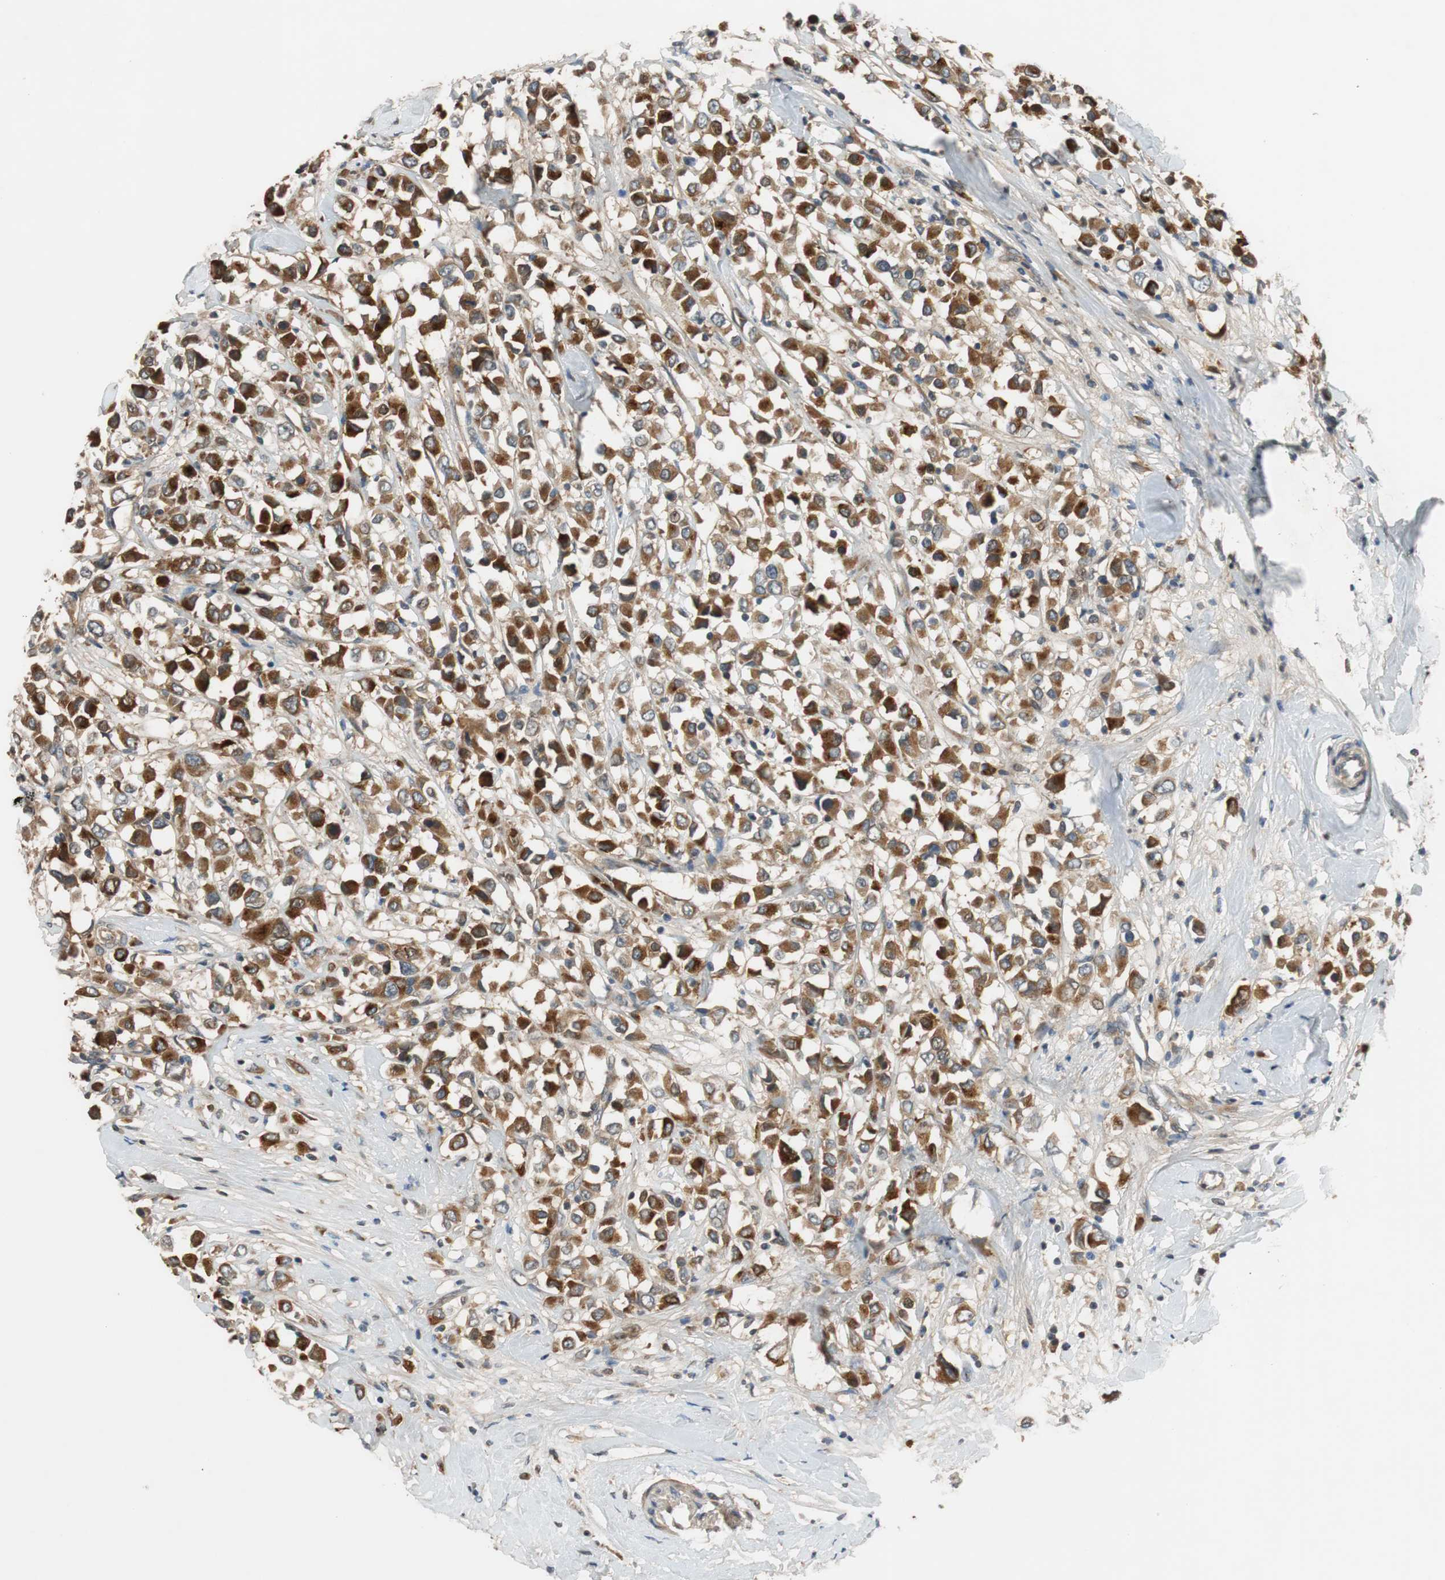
{"staining": {"intensity": "strong", "quantity": ">75%", "location": "cytoplasmic/membranous"}, "tissue": "breast cancer", "cell_type": "Tumor cells", "image_type": "cancer", "snomed": [{"axis": "morphology", "description": "Duct carcinoma"}, {"axis": "topography", "description": "Breast"}], "caption": "Human breast intraductal carcinoma stained with a brown dye reveals strong cytoplasmic/membranous positive expression in approximately >75% of tumor cells.", "gene": "C4A", "patient": {"sex": "female", "age": 61}}